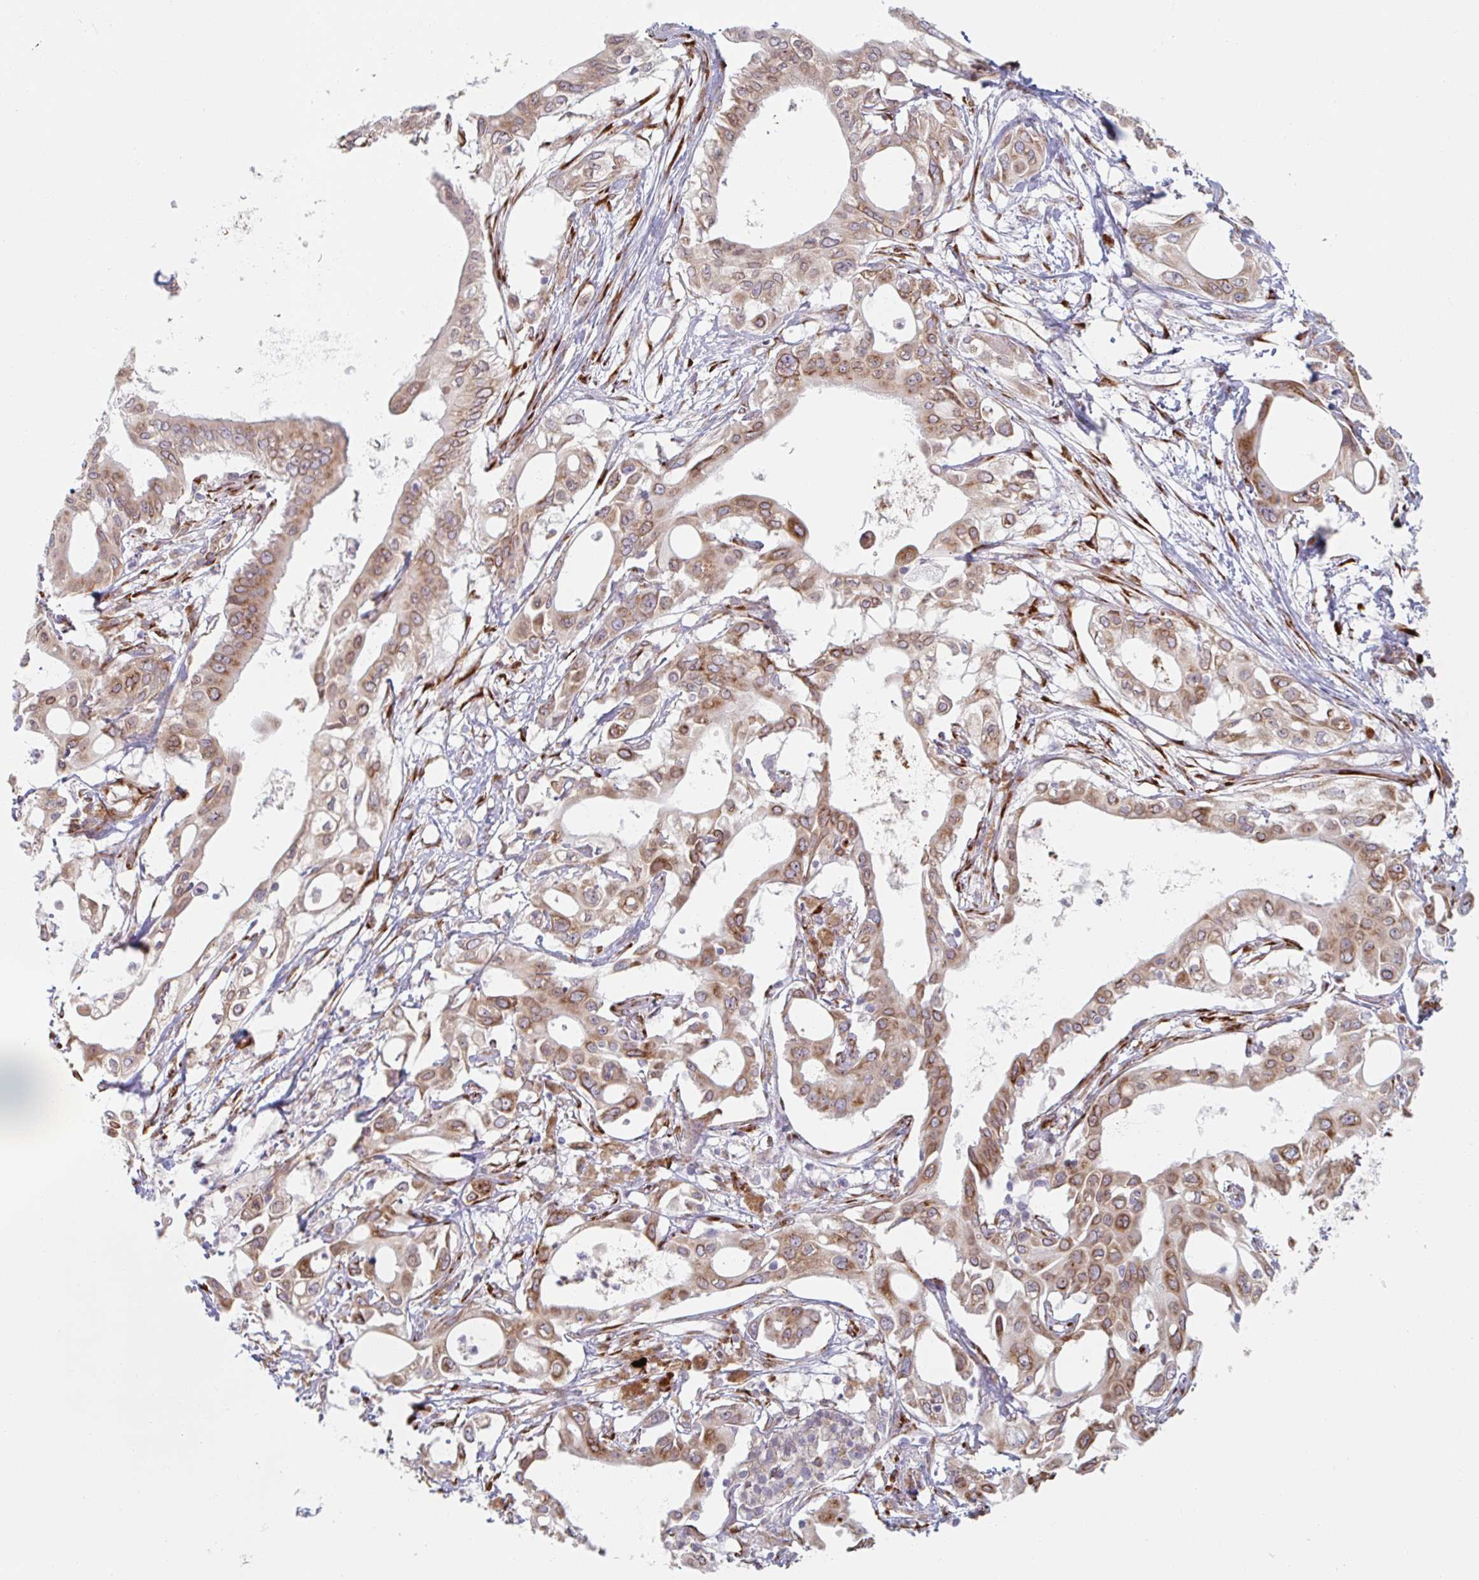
{"staining": {"intensity": "moderate", "quantity": ">75%", "location": "cytoplasmic/membranous"}, "tissue": "pancreatic cancer", "cell_type": "Tumor cells", "image_type": "cancer", "snomed": [{"axis": "morphology", "description": "Adenocarcinoma, NOS"}, {"axis": "topography", "description": "Pancreas"}], "caption": "An immunohistochemistry (IHC) histopathology image of tumor tissue is shown. Protein staining in brown shows moderate cytoplasmic/membranous positivity in pancreatic adenocarcinoma within tumor cells. The staining was performed using DAB (3,3'-diaminobenzidine), with brown indicating positive protein expression. Nuclei are stained blue with hematoxylin.", "gene": "TRAPPC10", "patient": {"sex": "female", "age": 68}}